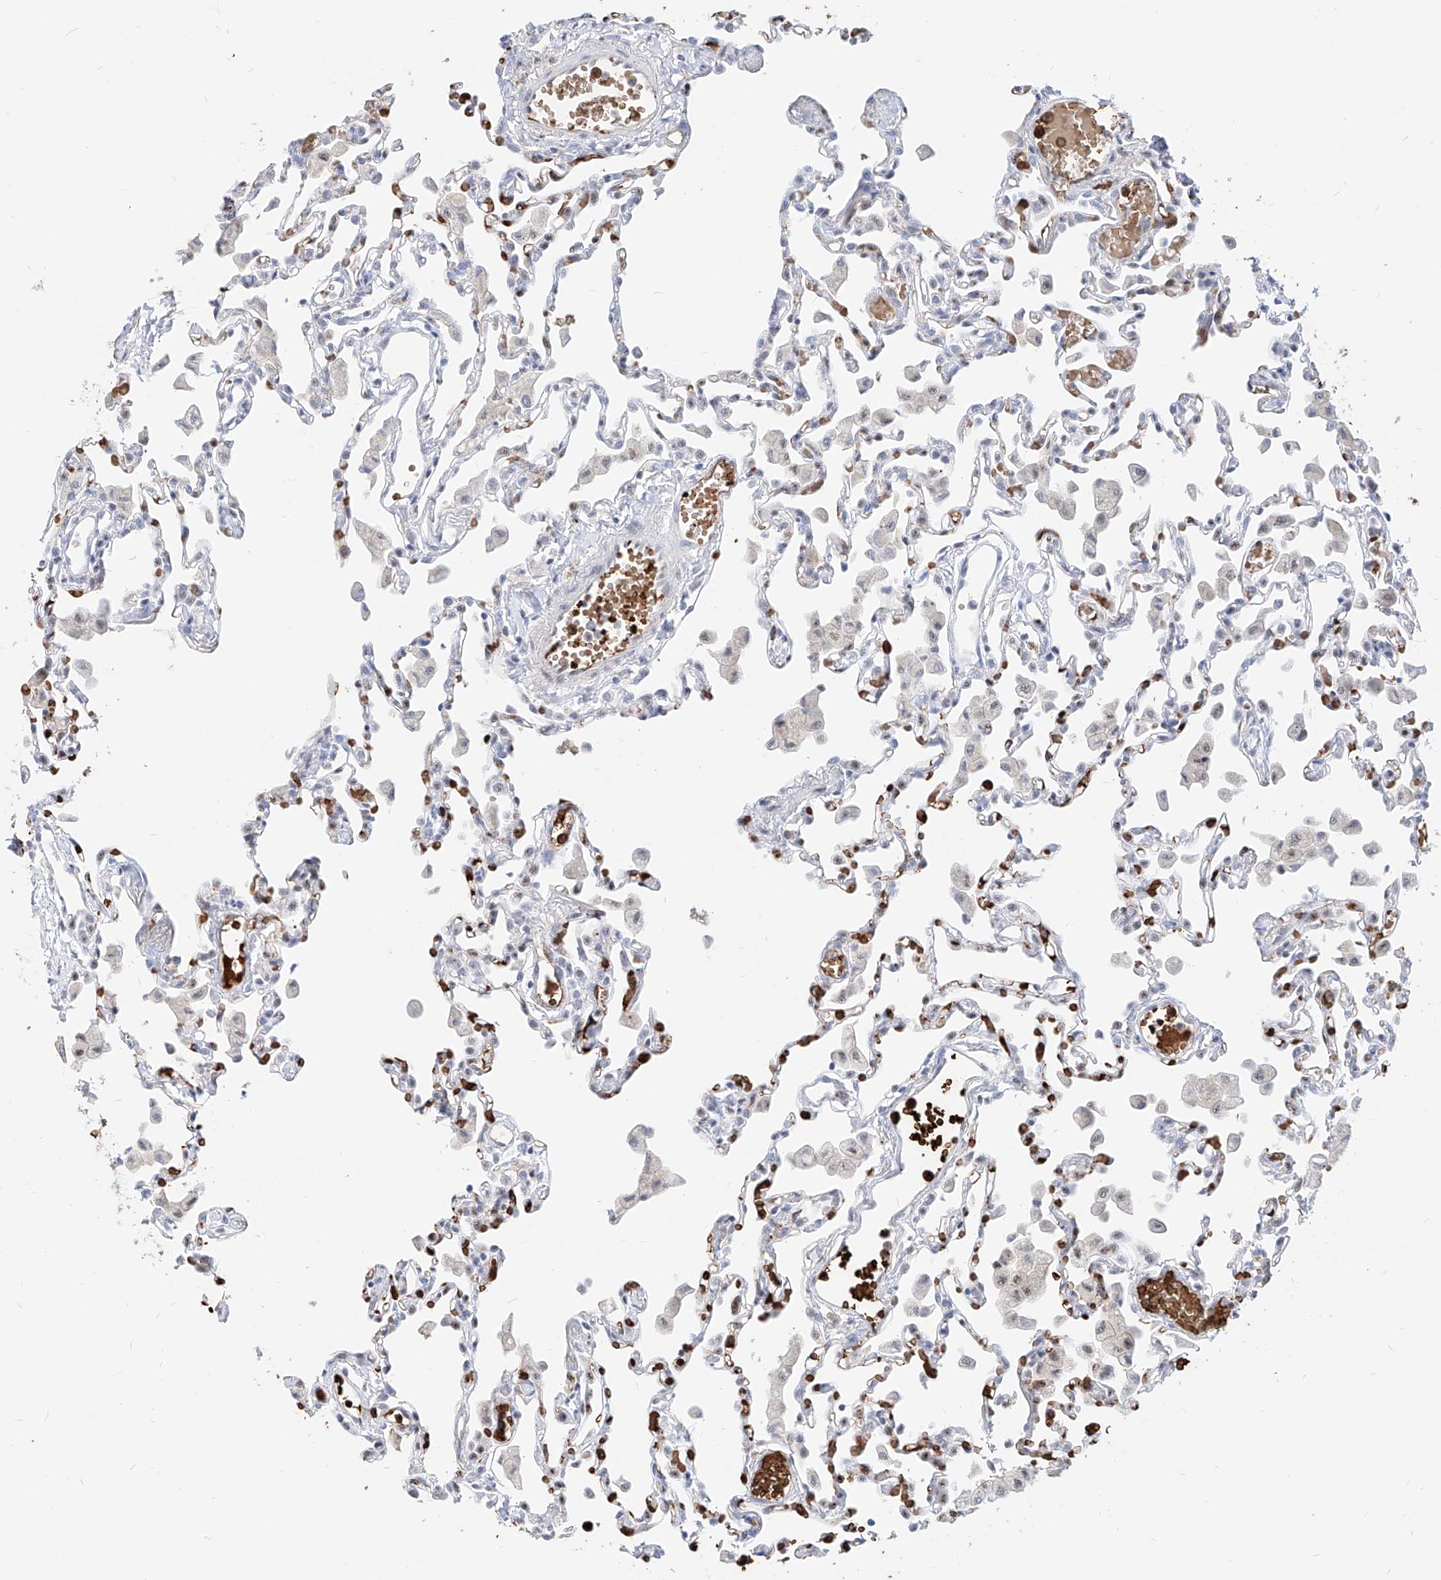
{"staining": {"intensity": "strong", "quantity": "25%-75%", "location": "nuclear"}, "tissue": "lung", "cell_type": "Alveolar cells", "image_type": "normal", "snomed": [{"axis": "morphology", "description": "Normal tissue, NOS"}, {"axis": "topography", "description": "Bronchus"}, {"axis": "topography", "description": "Lung"}], "caption": "High-power microscopy captured an IHC micrograph of normal lung, revealing strong nuclear expression in about 25%-75% of alveolar cells.", "gene": "ZFP42", "patient": {"sex": "female", "age": 49}}